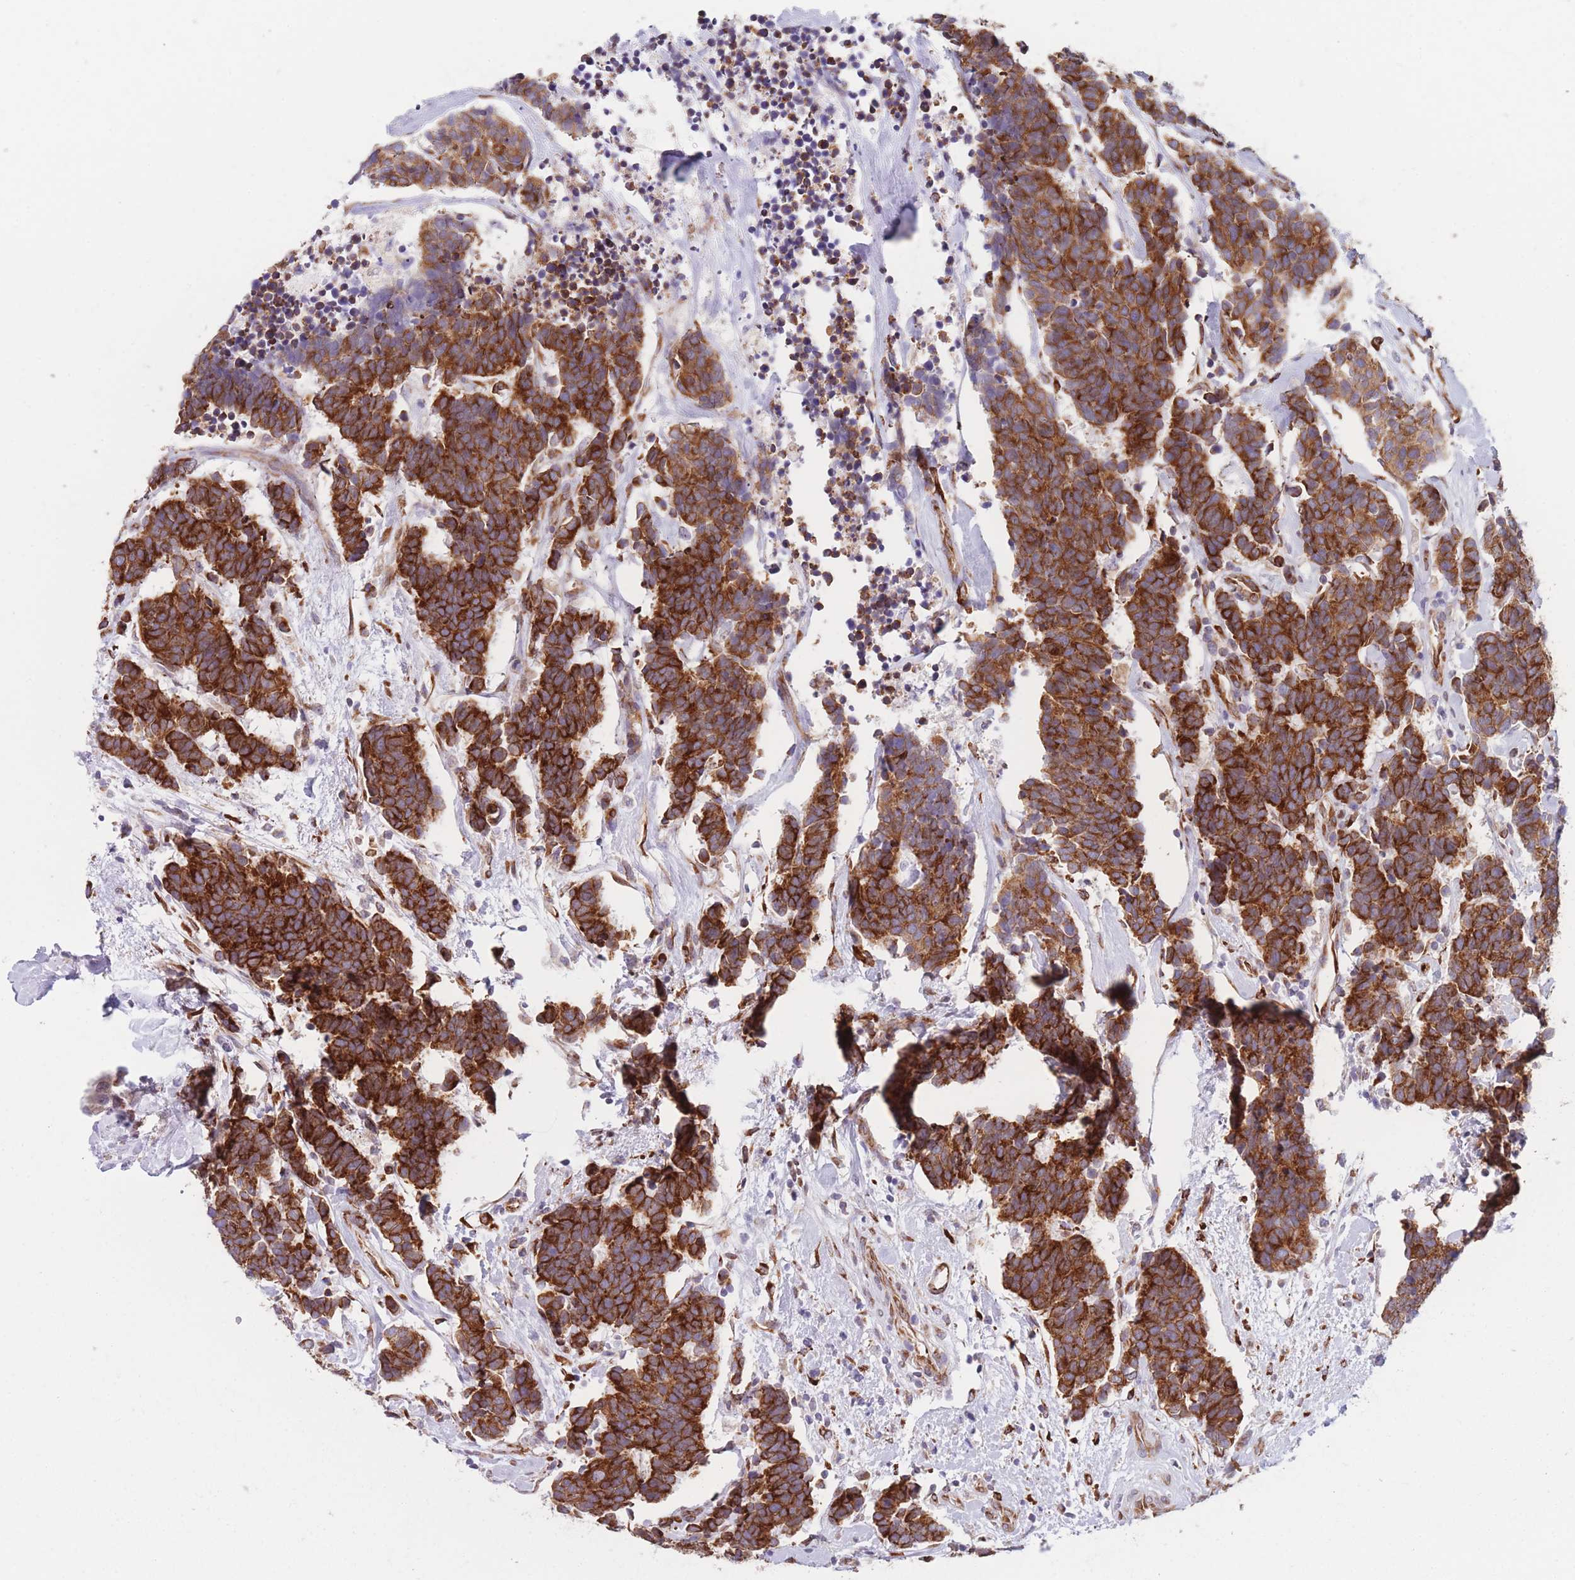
{"staining": {"intensity": "strong", "quantity": ">75%", "location": "cytoplasmic/membranous"}, "tissue": "carcinoid", "cell_type": "Tumor cells", "image_type": "cancer", "snomed": [{"axis": "morphology", "description": "Carcinoma, NOS"}, {"axis": "morphology", "description": "Carcinoid, malignant, NOS"}, {"axis": "topography", "description": "Urinary bladder"}], "caption": "High-power microscopy captured an immunohistochemistry micrograph of carcinoid, revealing strong cytoplasmic/membranous positivity in about >75% of tumor cells.", "gene": "AK9", "patient": {"sex": "male", "age": 57}}